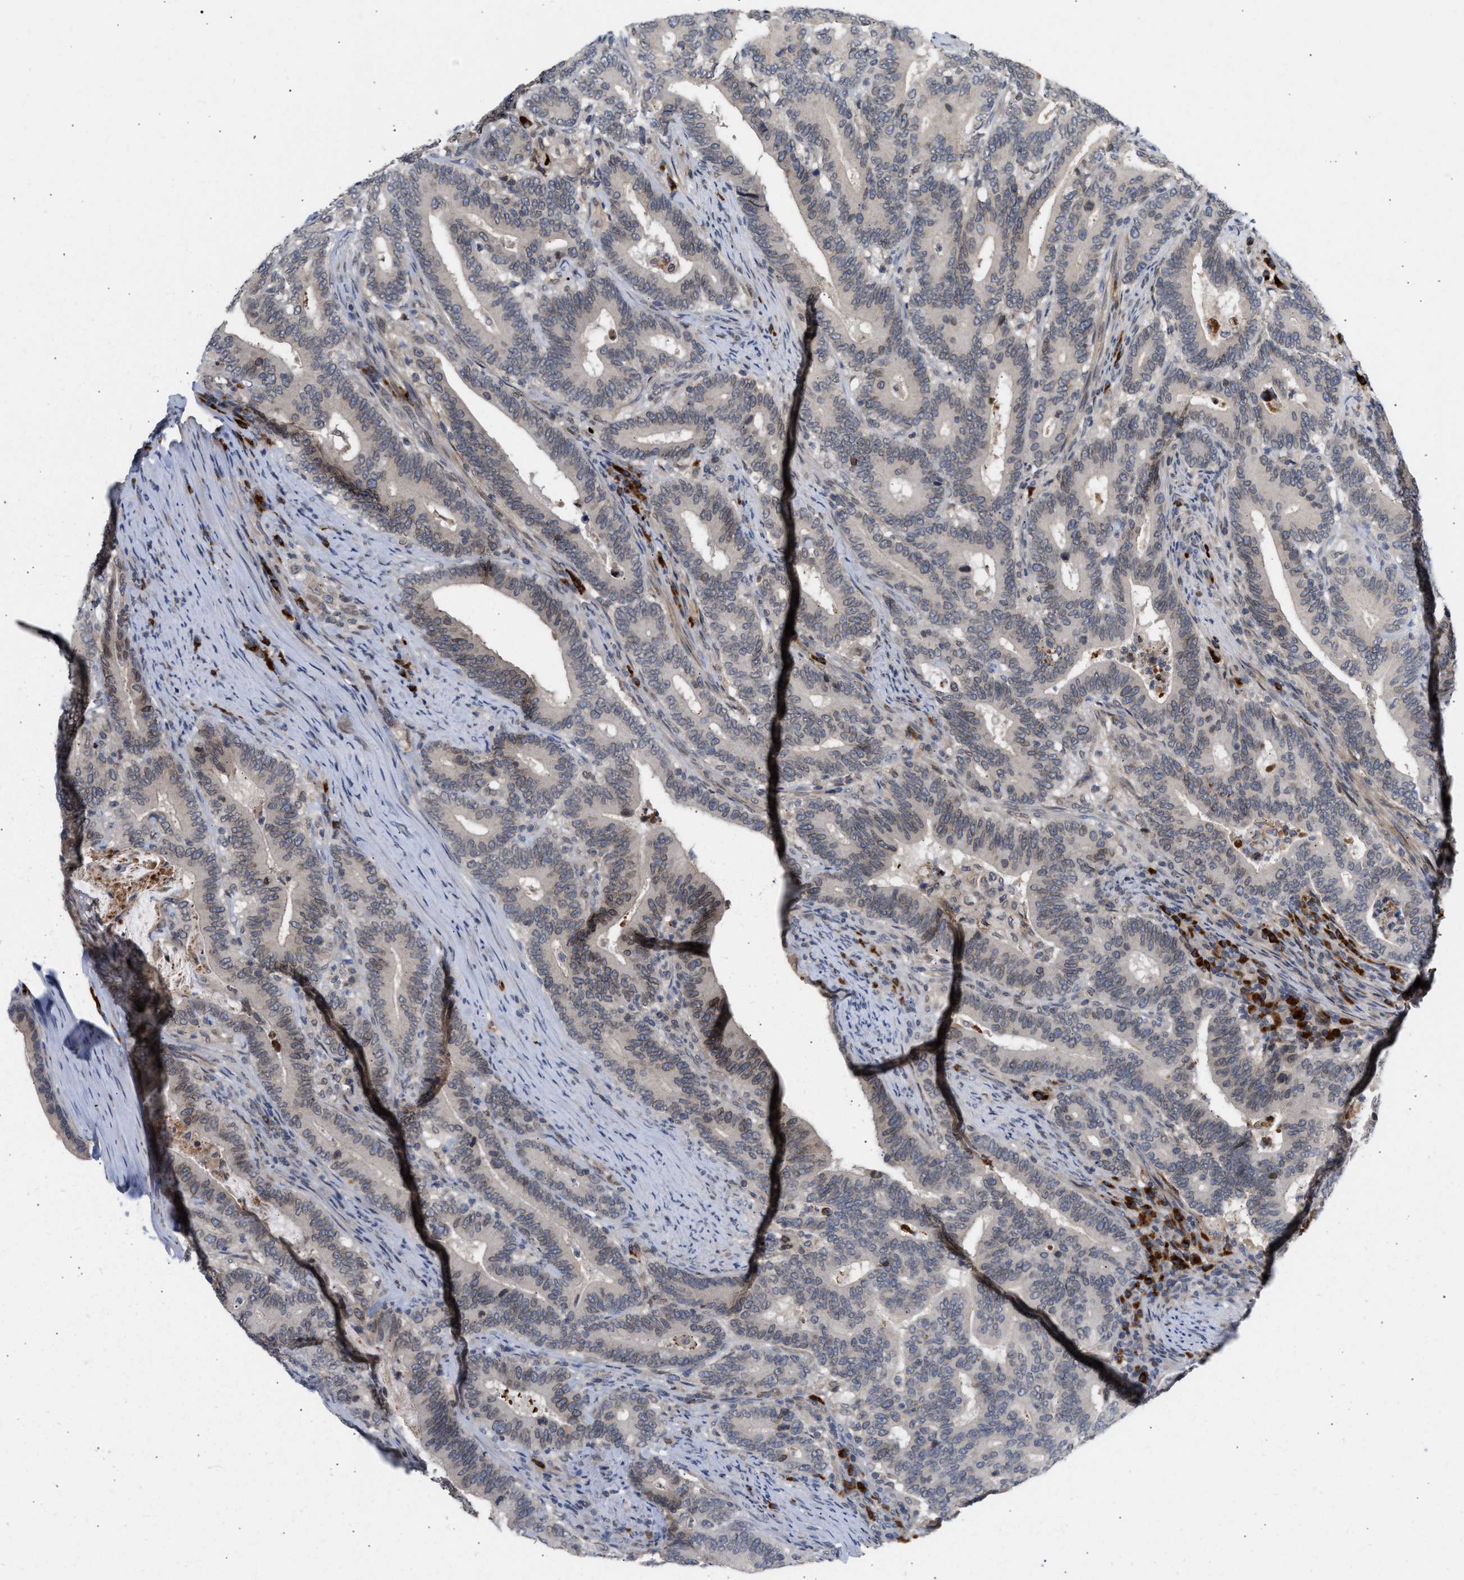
{"staining": {"intensity": "weak", "quantity": "<25%", "location": "cytoplasmic/membranous,nuclear"}, "tissue": "colorectal cancer", "cell_type": "Tumor cells", "image_type": "cancer", "snomed": [{"axis": "morphology", "description": "Adenocarcinoma, NOS"}, {"axis": "topography", "description": "Colon"}], "caption": "DAB (3,3'-diaminobenzidine) immunohistochemical staining of human adenocarcinoma (colorectal) exhibits no significant positivity in tumor cells.", "gene": "NUP62", "patient": {"sex": "female", "age": 66}}